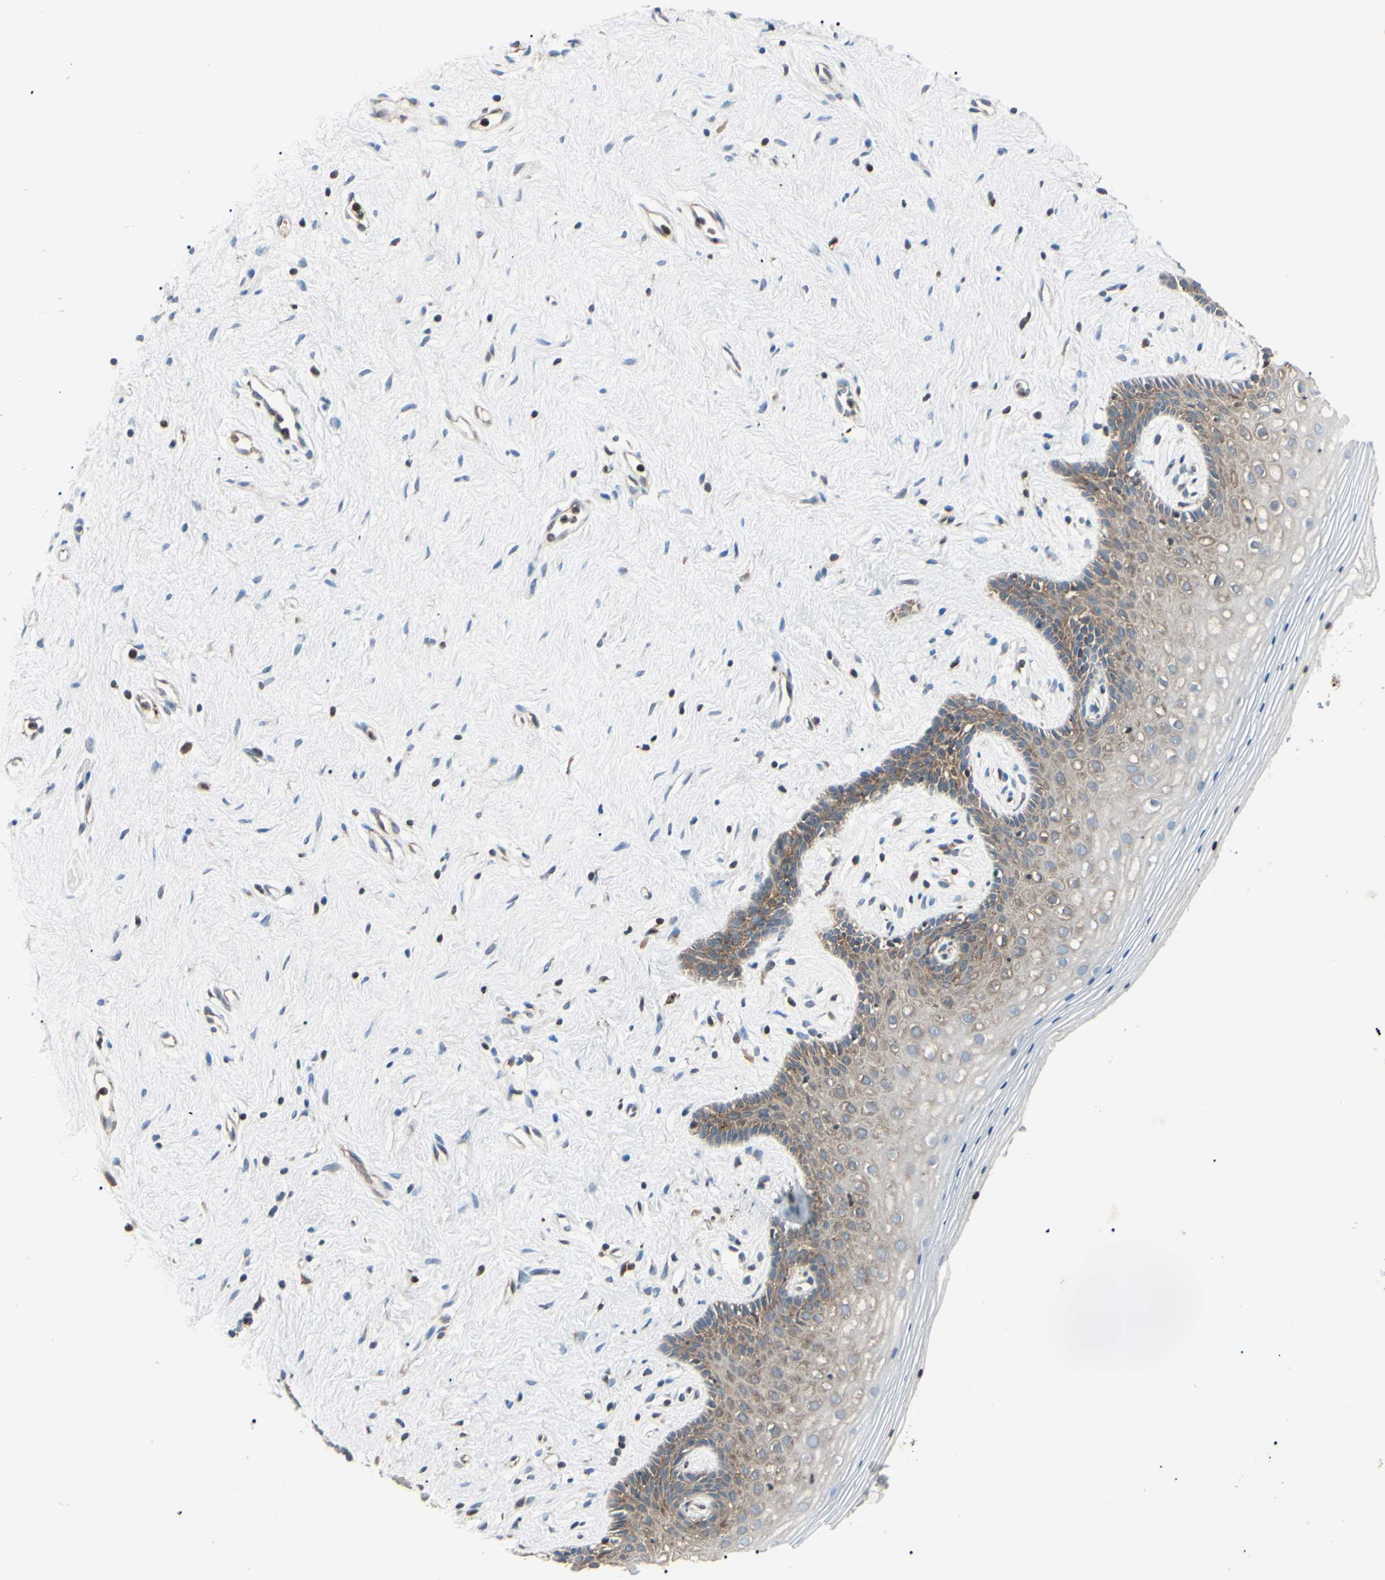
{"staining": {"intensity": "weak", "quantity": "25%-75%", "location": "cytoplasmic/membranous"}, "tissue": "vagina", "cell_type": "Squamous epithelial cells", "image_type": "normal", "snomed": [{"axis": "morphology", "description": "Normal tissue, NOS"}, {"axis": "topography", "description": "Vagina"}], "caption": "Brown immunohistochemical staining in benign vagina exhibits weak cytoplasmic/membranous staining in about 25%-75% of squamous epithelial cells. (brown staining indicates protein expression, while blue staining denotes nuclei).", "gene": "MAPRE1", "patient": {"sex": "female", "age": 44}}